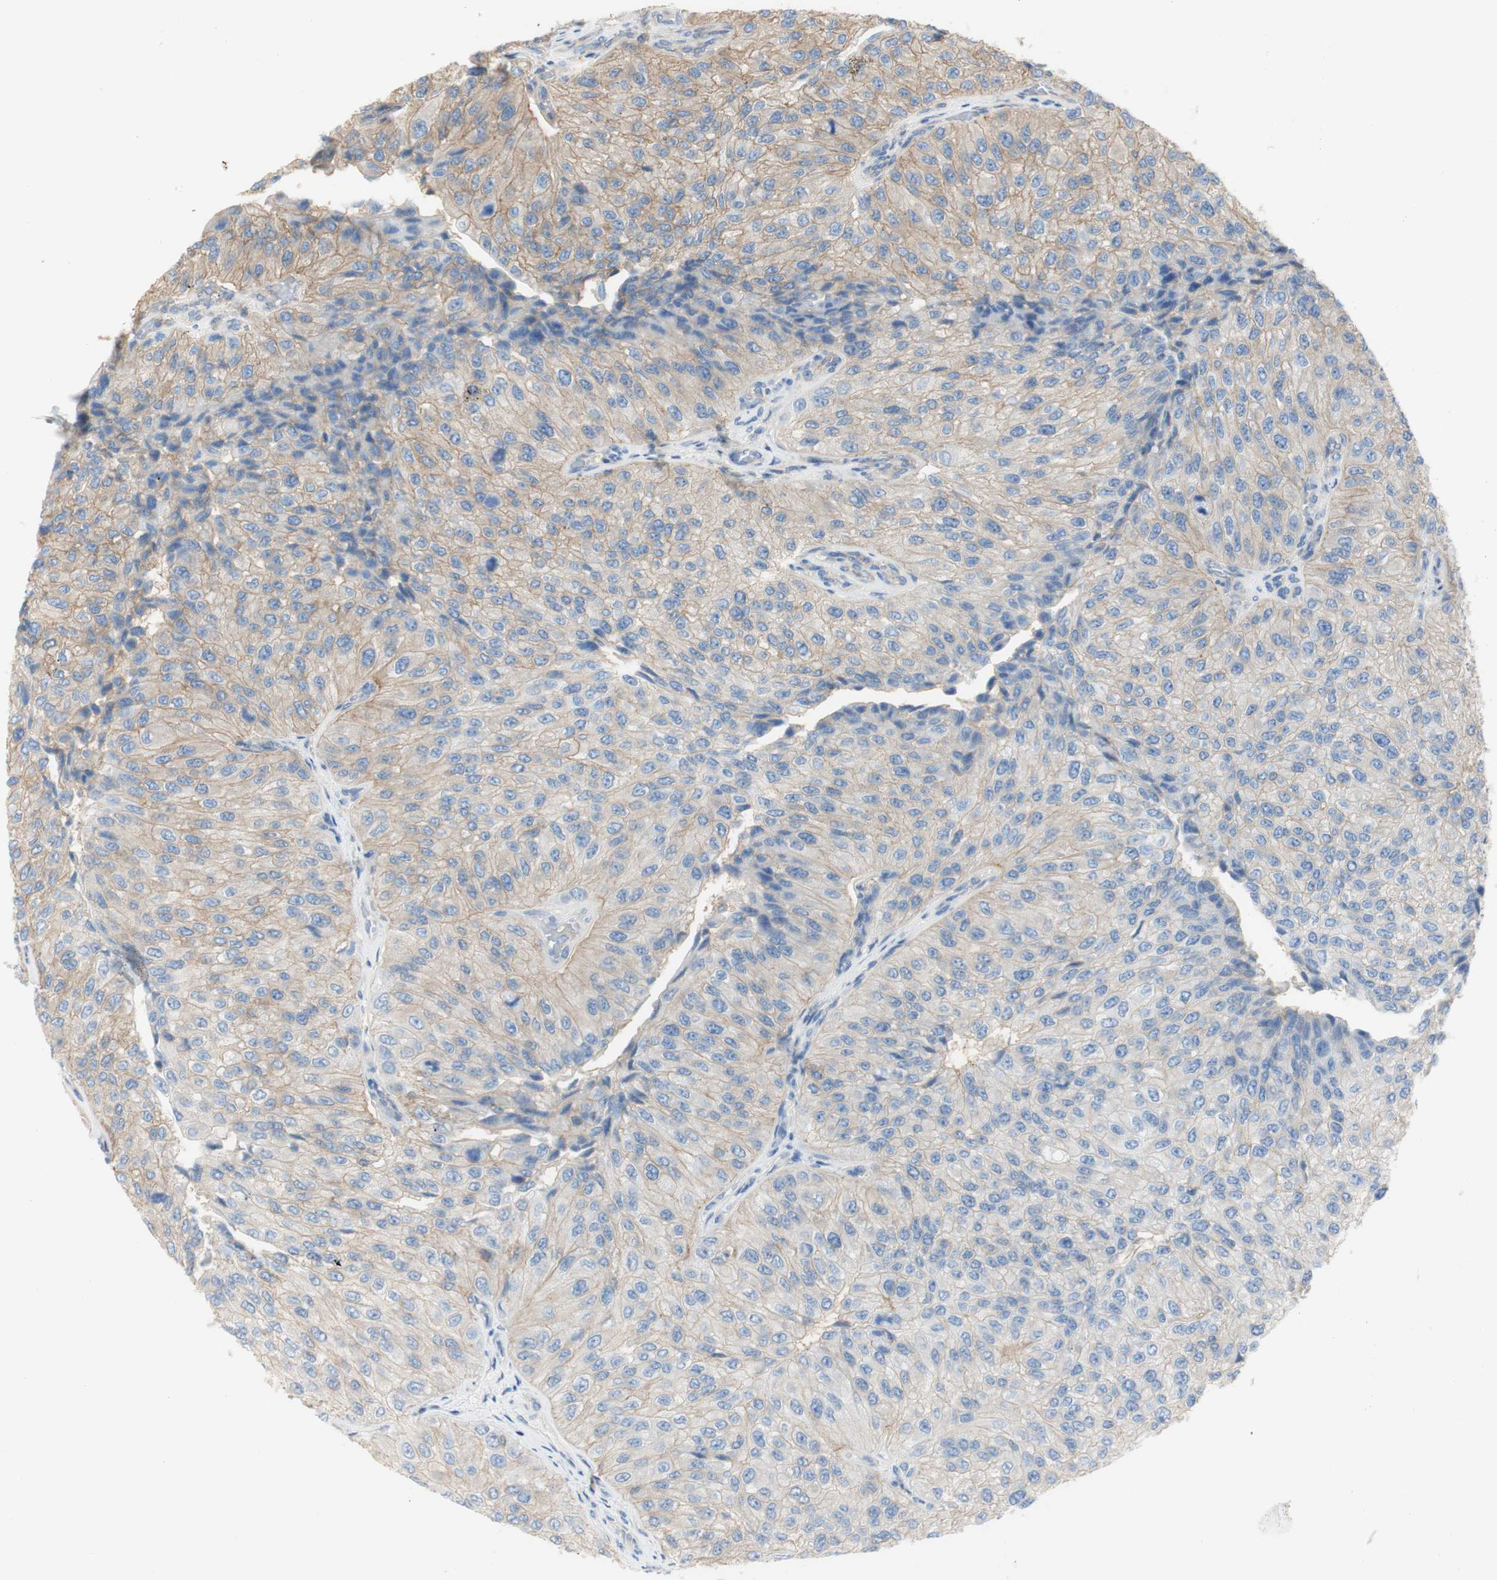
{"staining": {"intensity": "moderate", "quantity": "25%-75%", "location": "cytoplasmic/membranous"}, "tissue": "urothelial cancer", "cell_type": "Tumor cells", "image_type": "cancer", "snomed": [{"axis": "morphology", "description": "Urothelial carcinoma, High grade"}, {"axis": "topography", "description": "Kidney"}, {"axis": "topography", "description": "Urinary bladder"}], "caption": "Moderate cytoplasmic/membranous protein positivity is seen in about 25%-75% of tumor cells in high-grade urothelial carcinoma.", "gene": "ATP2B1", "patient": {"sex": "male", "age": 77}}